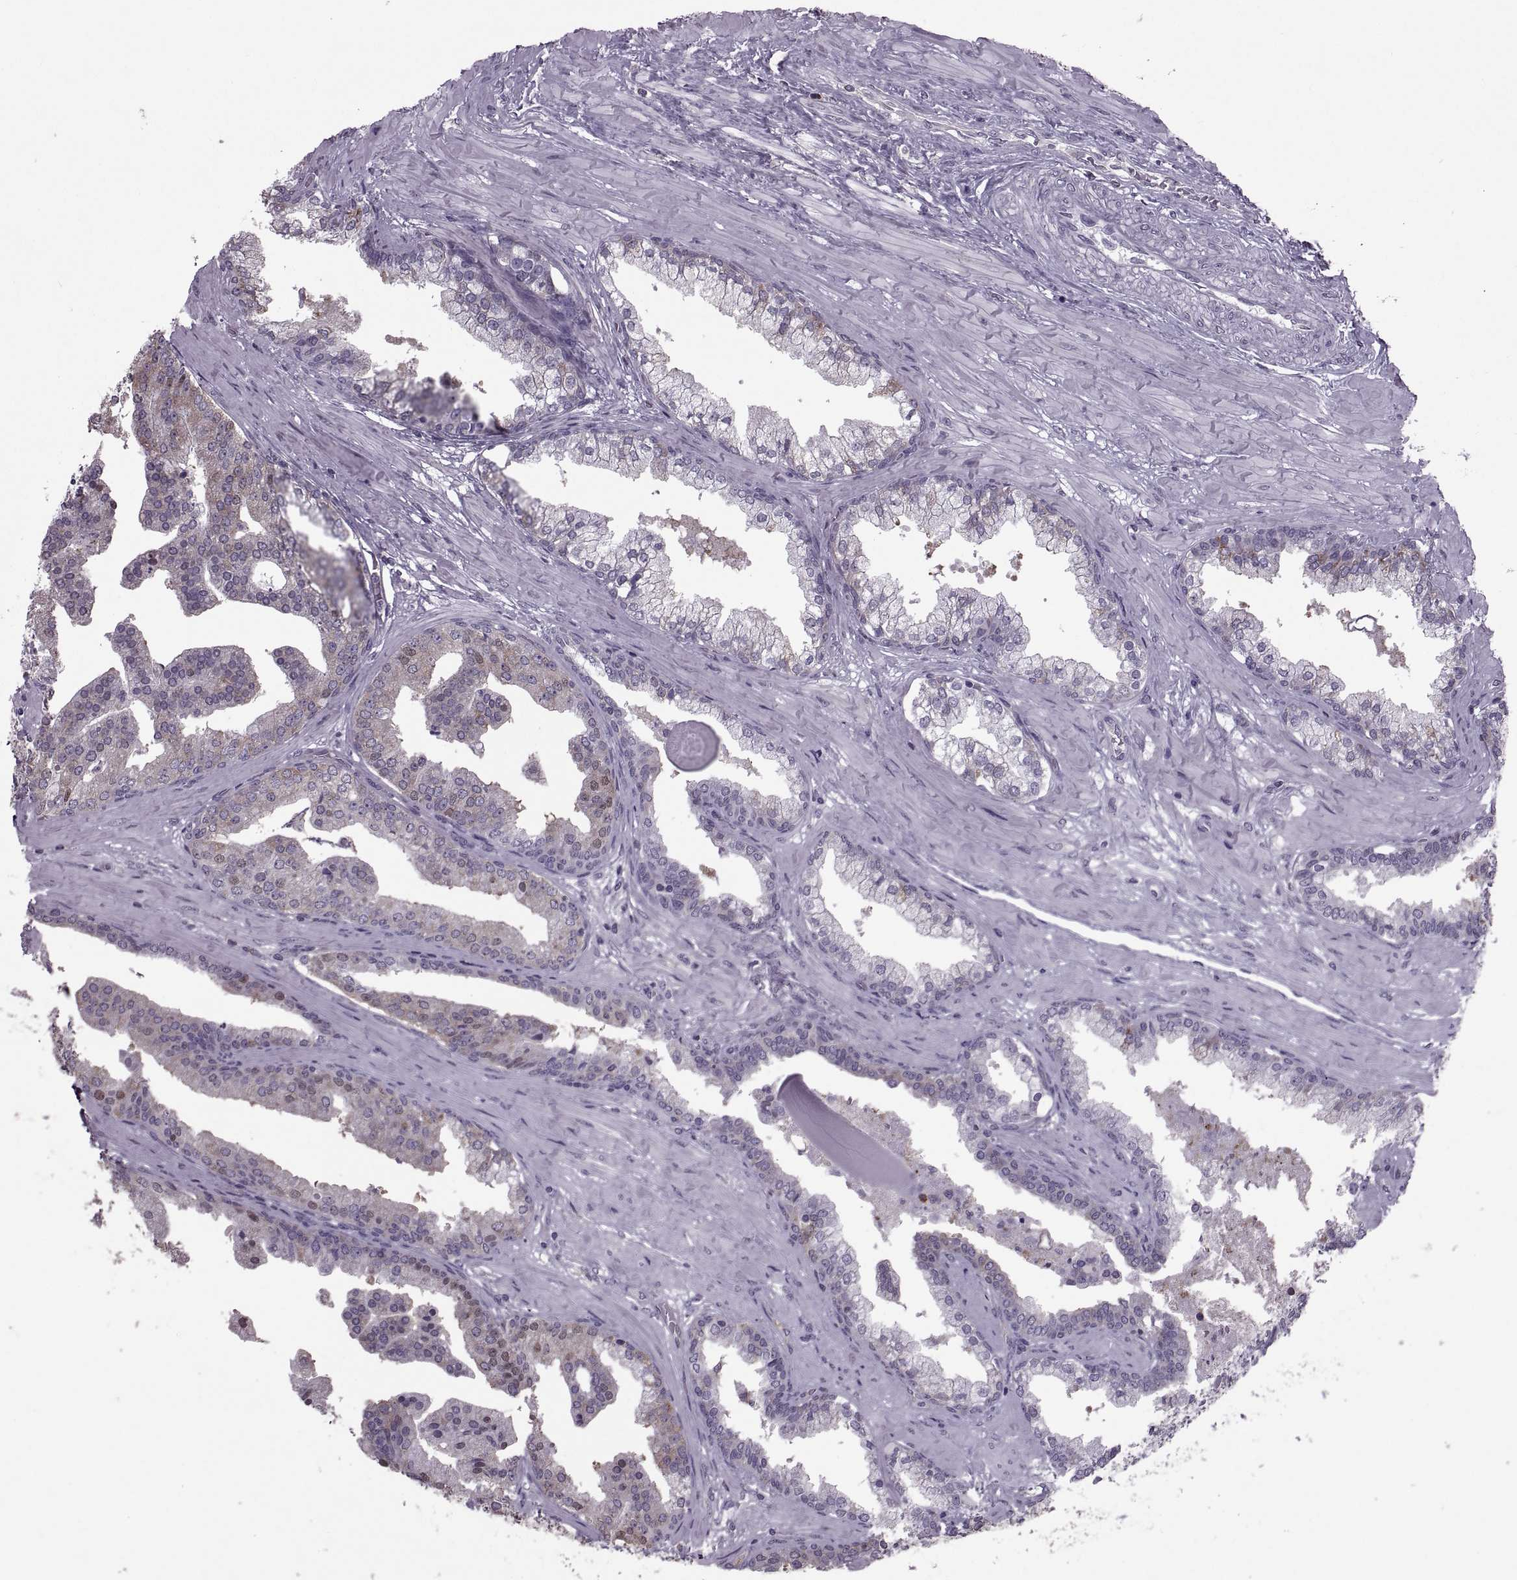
{"staining": {"intensity": "weak", "quantity": "25%-75%", "location": "cytoplasmic/membranous"}, "tissue": "prostate cancer", "cell_type": "Tumor cells", "image_type": "cancer", "snomed": [{"axis": "morphology", "description": "Adenocarcinoma, NOS"}, {"axis": "topography", "description": "Prostate and seminal vesicle, NOS"}, {"axis": "topography", "description": "Prostate"}], "caption": "Immunohistochemical staining of prostate cancer demonstrates weak cytoplasmic/membranous protein positivity in approximately 25%-75% of tumor cells.", "gene": "PABPC1", "patient": {"sex": "male", "age": 44}}